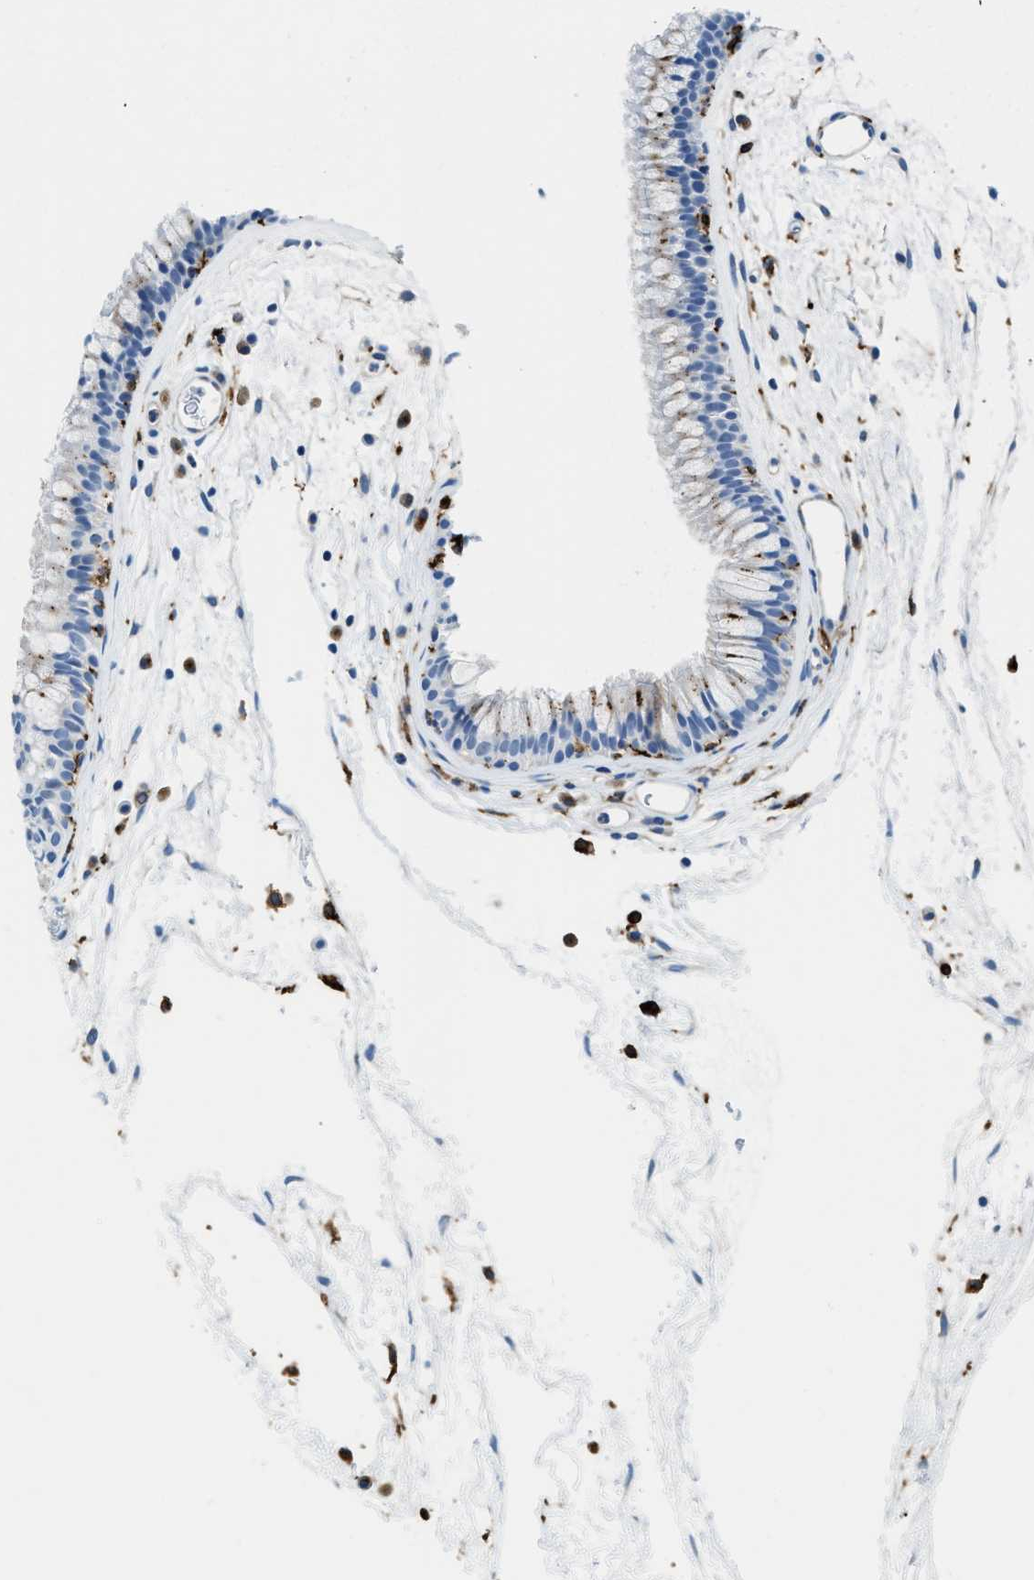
{"staining": {"intensity": "negative", "quantity": "none", "location": "none"}, "tissue": "nasopharynx", "cell_type": "Respiratory epithelial cells", "image_type": "normal", "snomed": [{"axis": "morphology", "description": "Normal tissue, NOS"}, {"axis": "morphology", "description": "Inflammation, NOS"}, {"axis": "topography", "description": "Nasopharynx"}], "caption": "Image shows no protein positivity in respiratory epithelial cells of benign nasopharynx. (DAB (3,3'-diaminobenzidine) IHC with hematoxylin counter stain).", "gene": "CD226", "patient": {"sex": "male", "age": 48}}